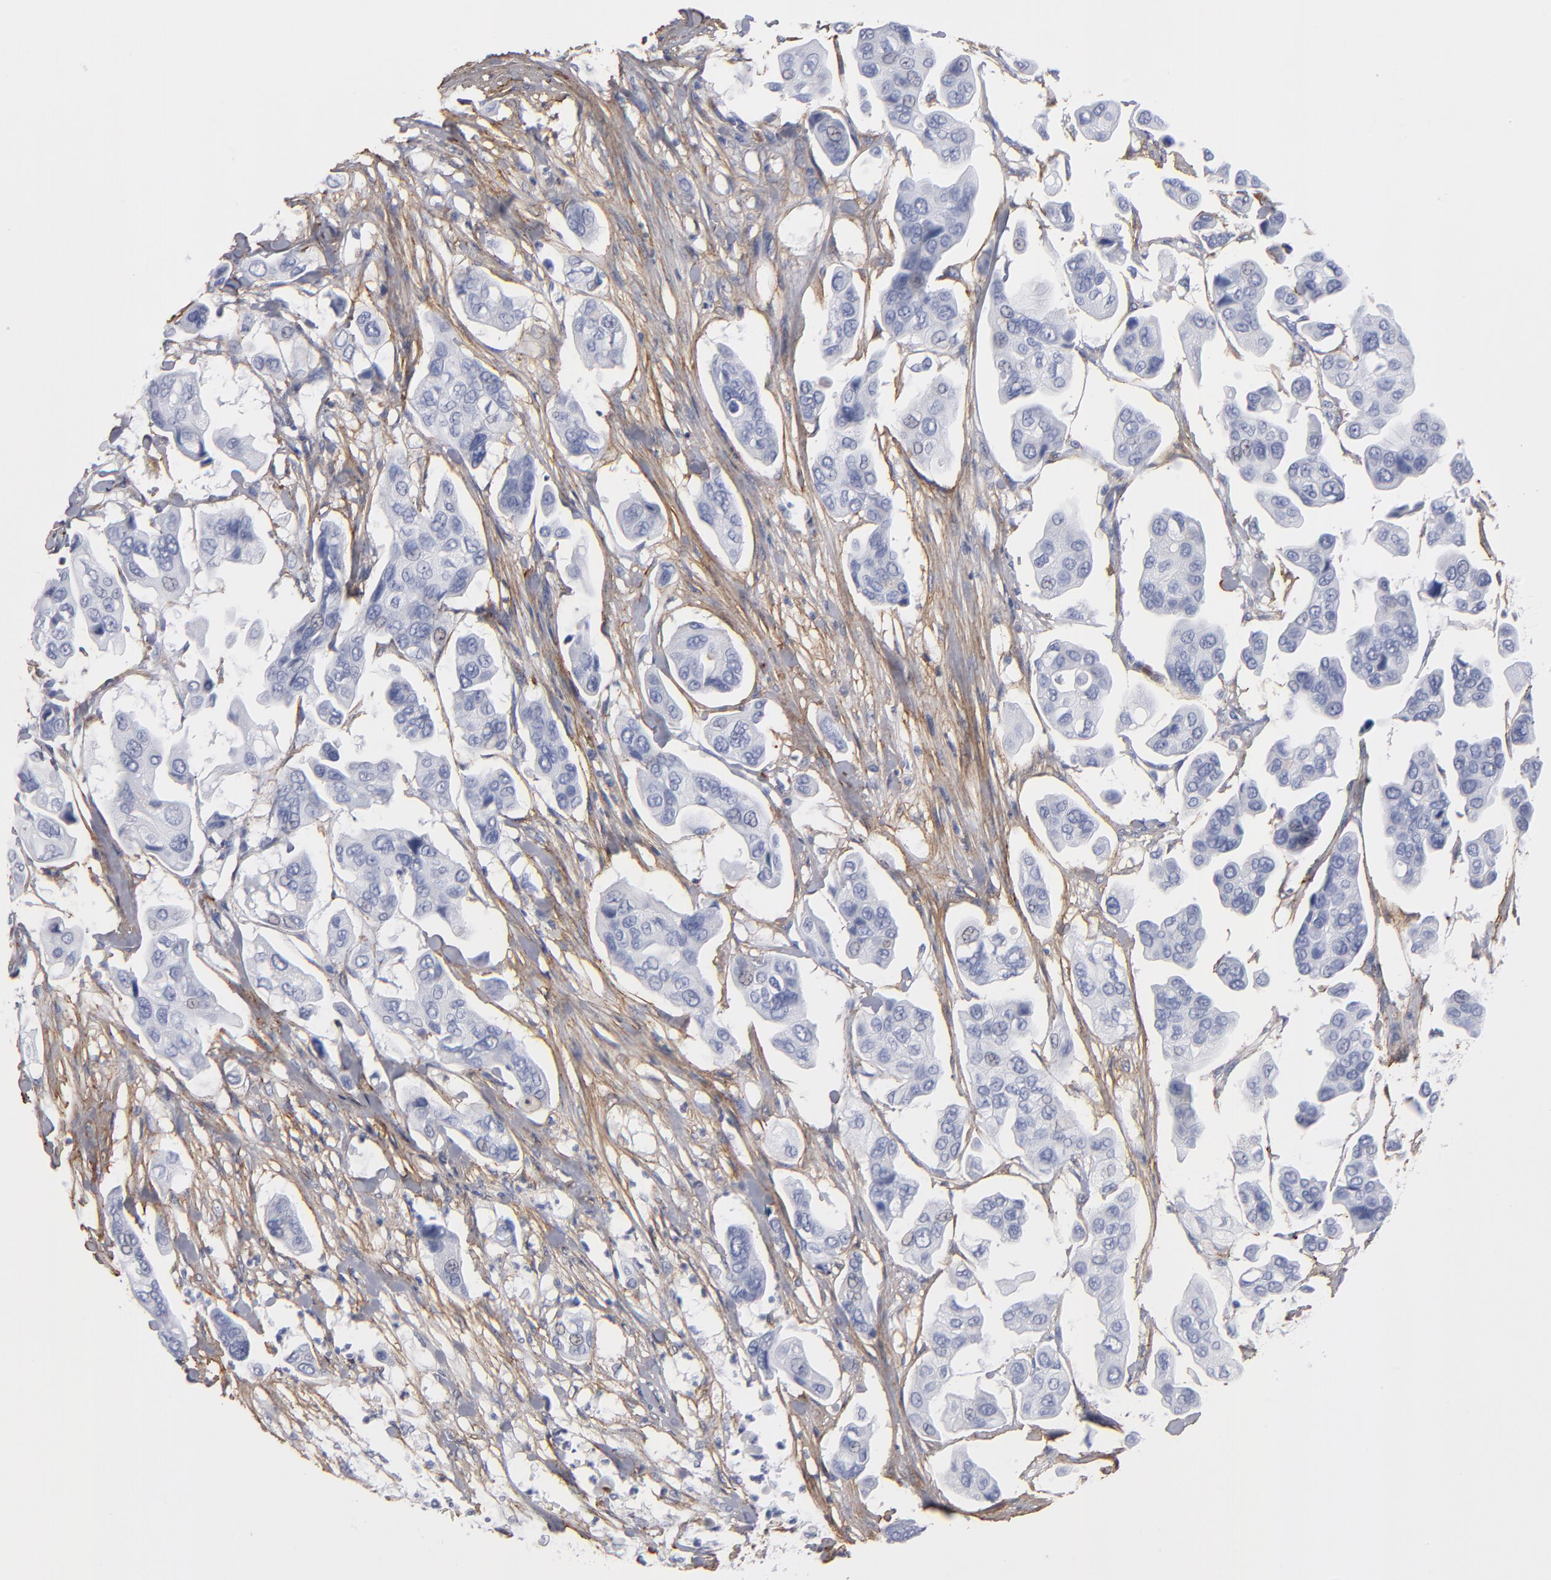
{"staining": {"intensity": "negative", "quantity": "none", "location": "none"}, "tissue": "urothelial cancer", "cell_type": "Tumor cells", "image_type": "cancer", "snomed": [{"axis": "morphology", "description": "Adenocarcinoma, NOS"}, {"axis": "topography", "description": "Urinary bladder"}], "caption": "DAB (3,3'-diaminobenzidine) immunohistochemical staining of human urothelial cancer shows no significant positivity in tumor cells.", "gene": "EMILIN1", "patient": {"sex": "male", "age": 61}}